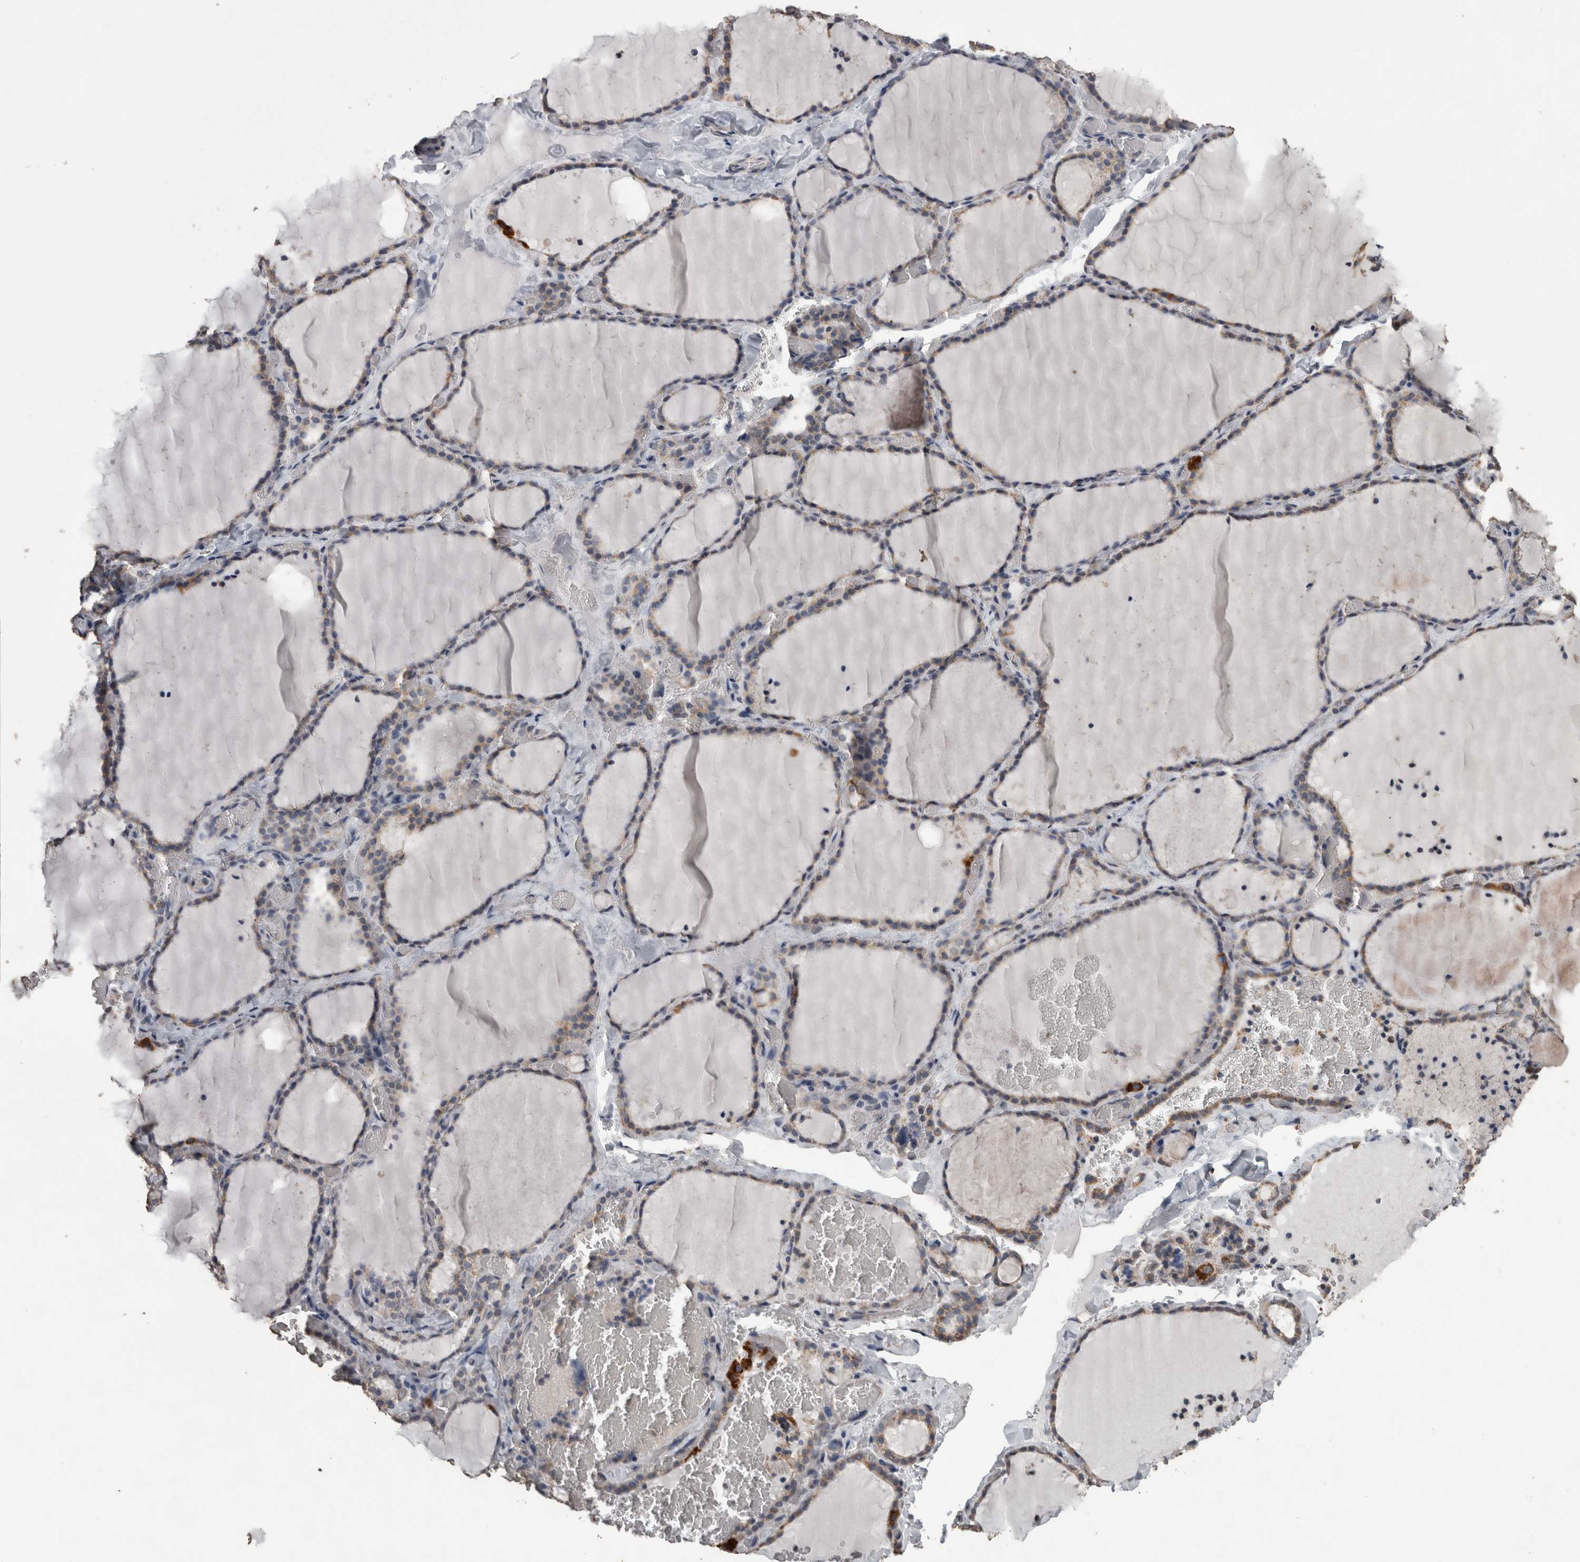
{"staining": {"intensity": "strong", "quantity": "<25%", "location": "cytoplasmic/membranous"}, "tissue": "thyroid gland", "cell_type": "Glandular cells", "image_type": "normal", "snomed": [{"axis": "morphology", "description": "Normal tissue, NOS"}, {"axis": "topography", "description": "Thyroid gland"}], "caption": "This image demonstrates IHC staining of benign human thyroid gland, with medium strong cytoplasmic/membranous positivity in about <25% of glandular cells.", "gene": "ACADM", "patient": {"sex": "female", "age": 22}}